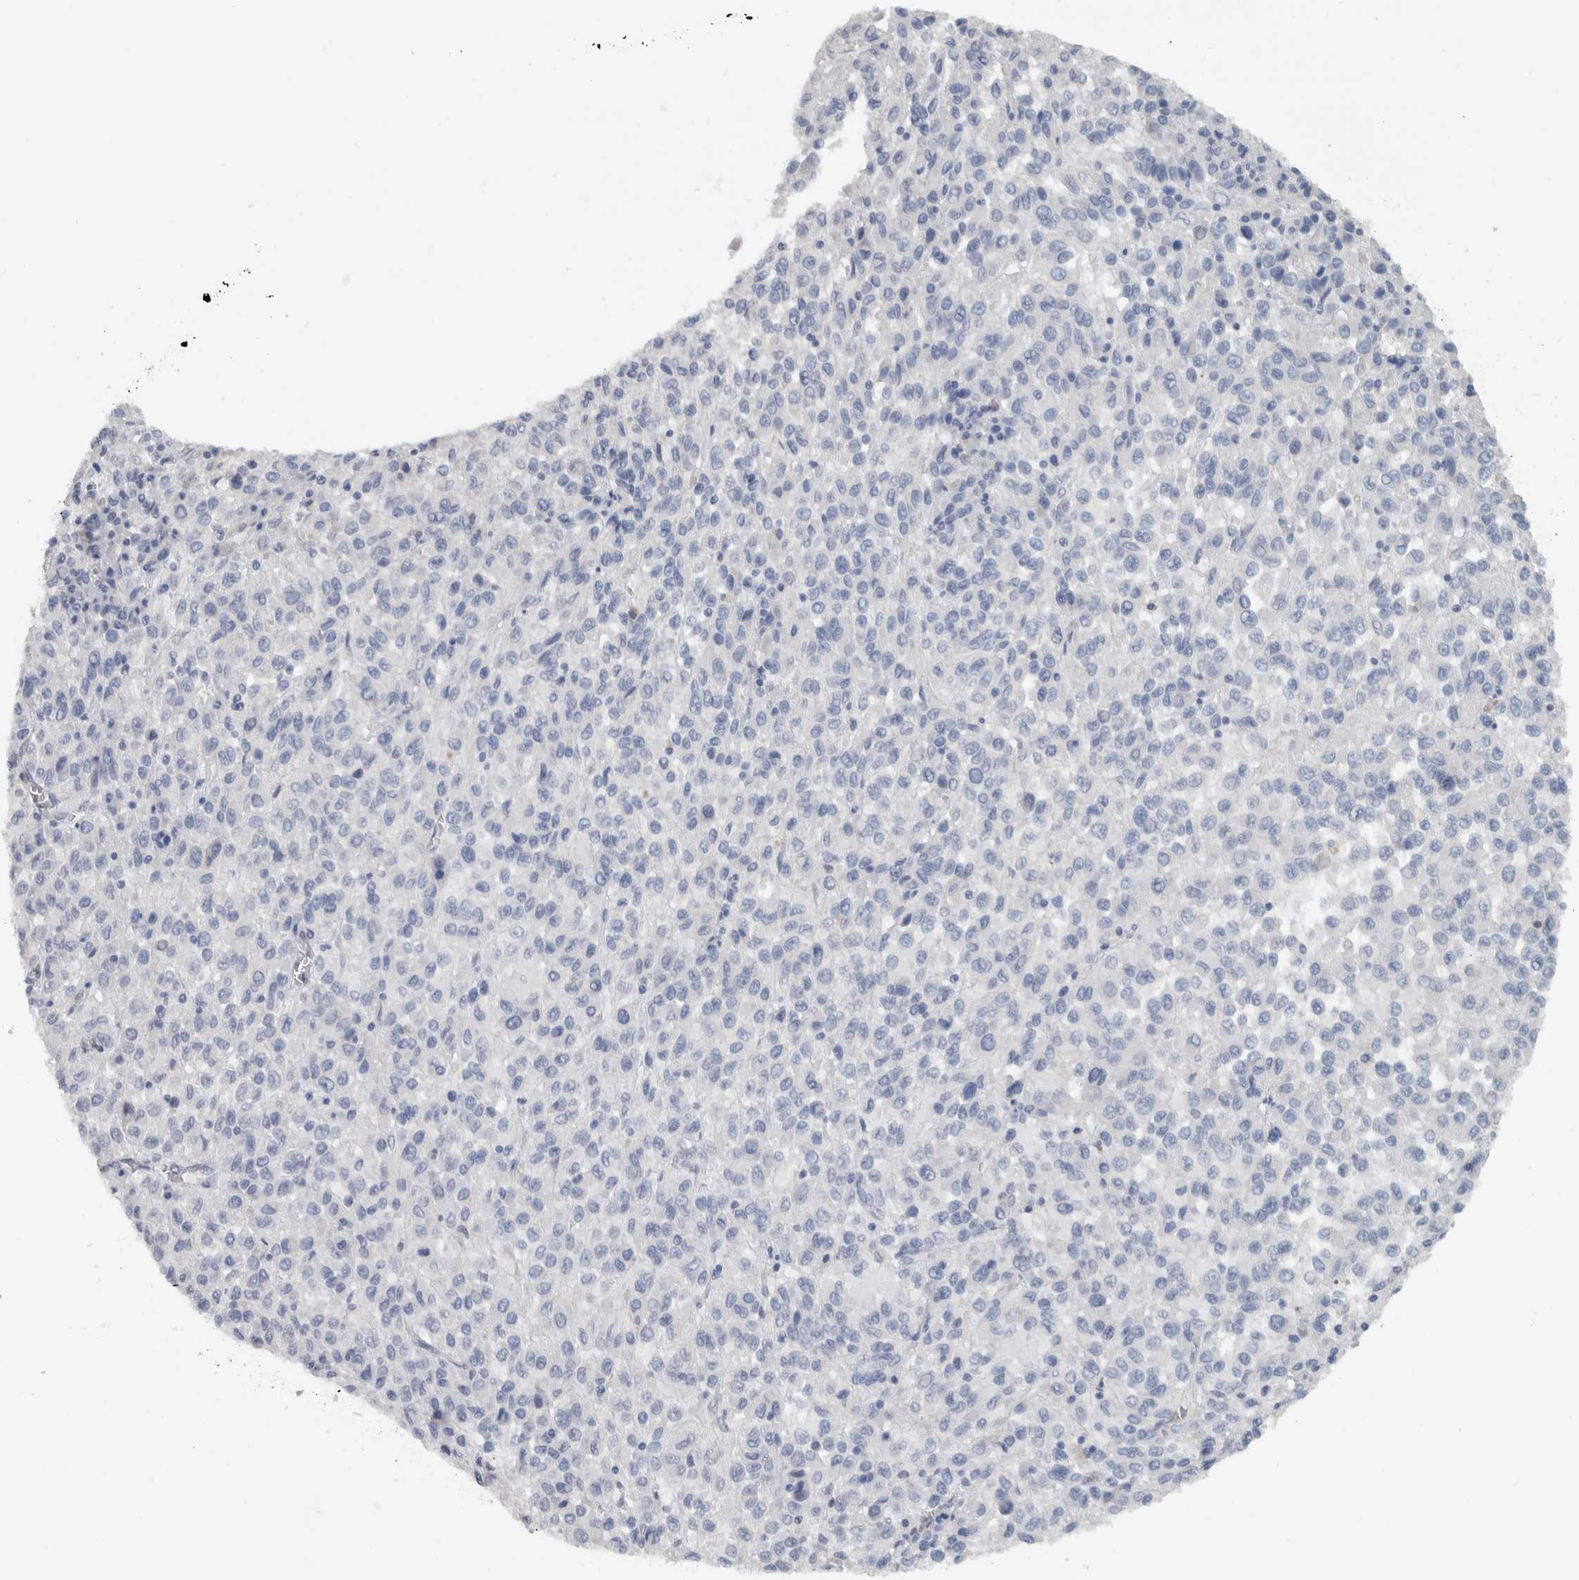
{"staining": {"intensity": "negative", "quantity": "none", "location": "none"}, "tissue": "melanoma", "cell_type": "Tumor cells", "image_type": "cancer", "snomed": [{"axis": "morphology", "description": "Malignant melanoma, Metastatic site"}, {"axis": "topography", "description": "Lung"}], "caption": "High magnification brightfield microscopy of melanoma stained with DAB (brown) and counterstained with hematoxylin (blue): tumor cells show no significant positivity.", "gene": "NEFM", "patient": {"sex": "male", "age": 64}}